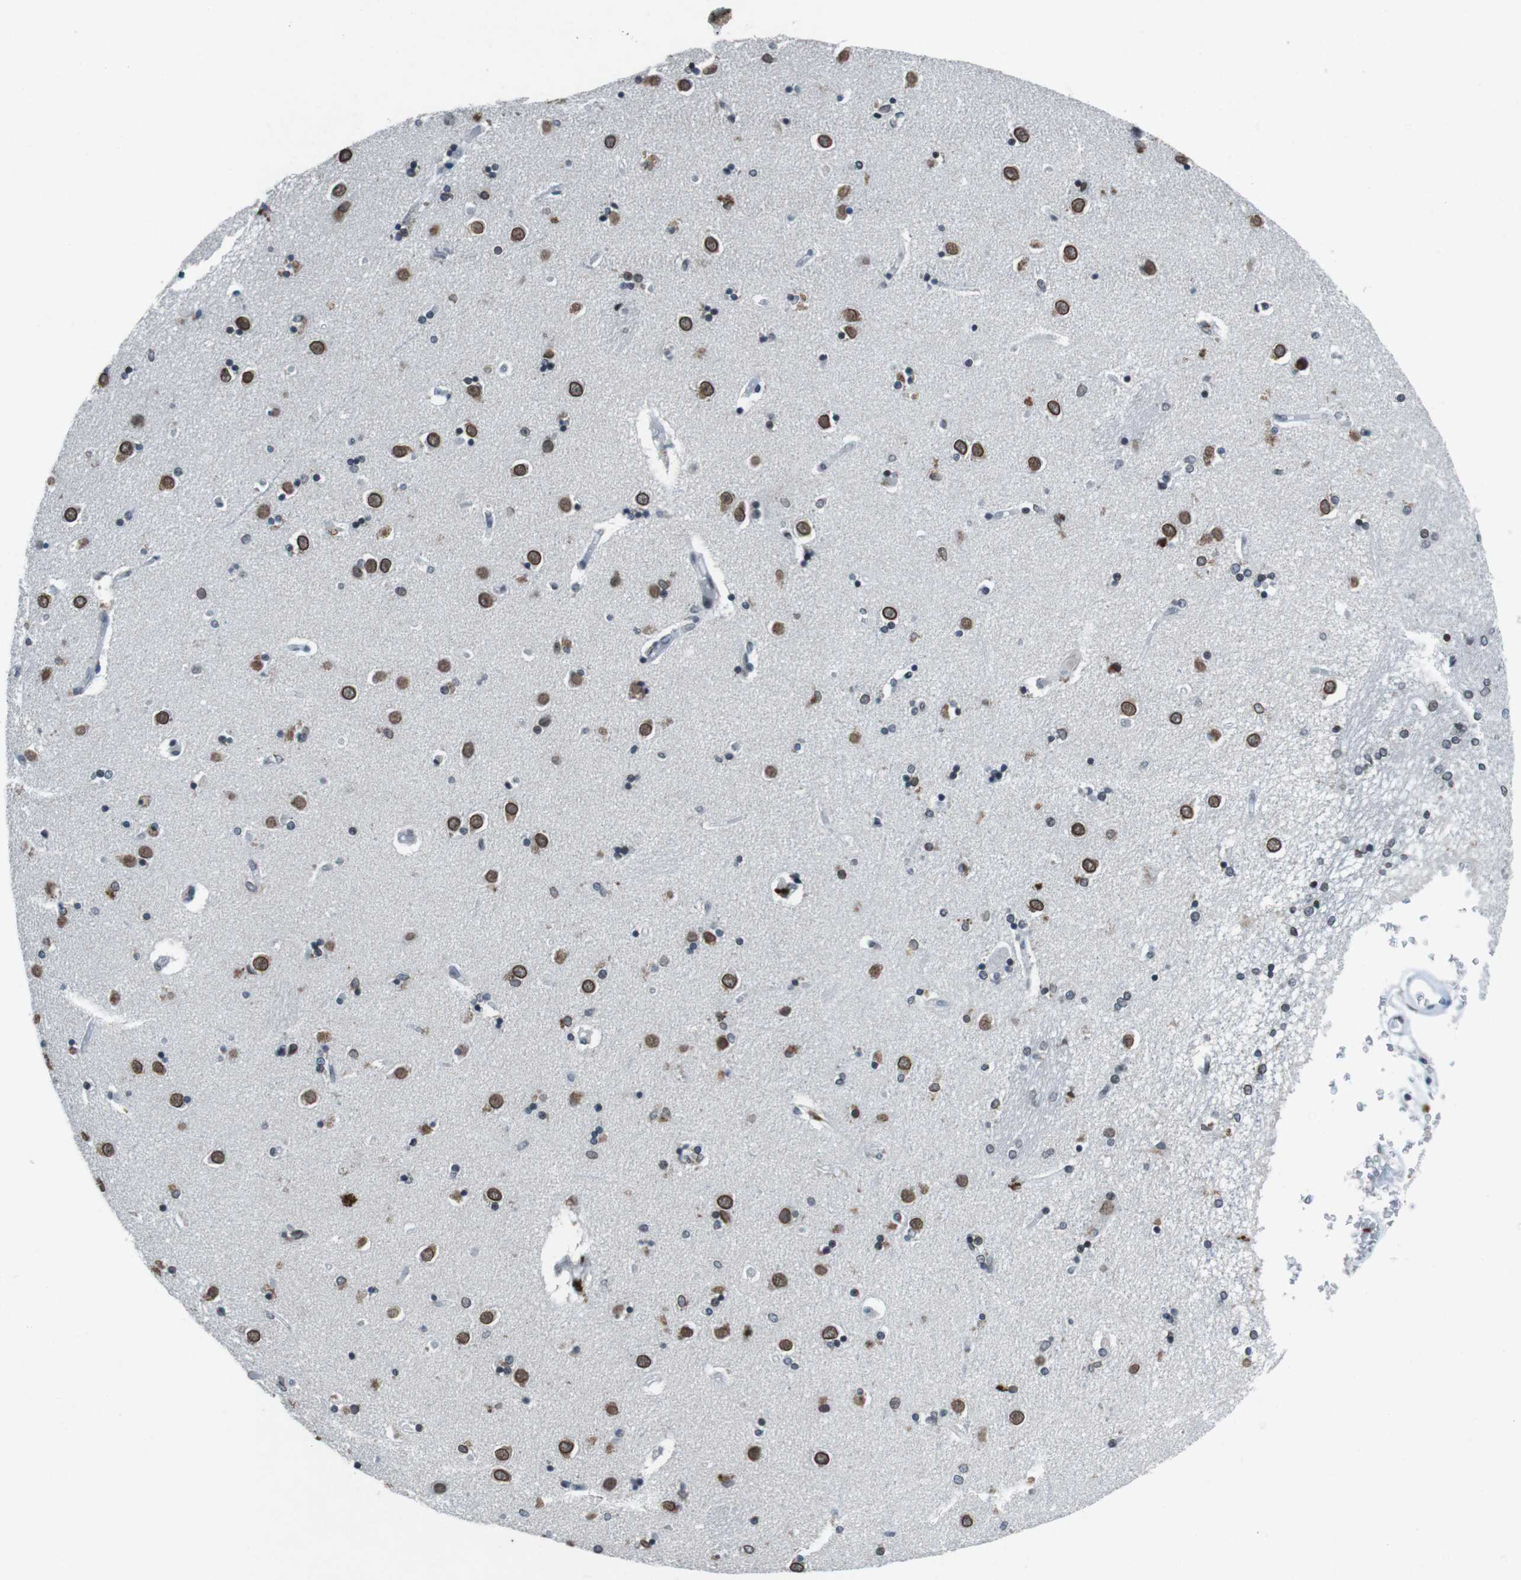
{"staining": {"intensity": "moderate", "quantity": "25%-75%", "location": "nuclear"}, "tissue": "caudate", "cell_type": "Glial cells", "image_type": "normal", "snomed": [{"axis": "morphology", "description": "Normal tissue, NOS"}, {"axis": "topography", "description": "Lateral ventricle wall"}], "caption": "Immunohistochemistry of normal human caudate exhibits medium levels of moderate nuclear staining in about 25%-75% of glial cells.", "gene": "MAD1L1", "patient": {"sex": "female", "age": 54}}